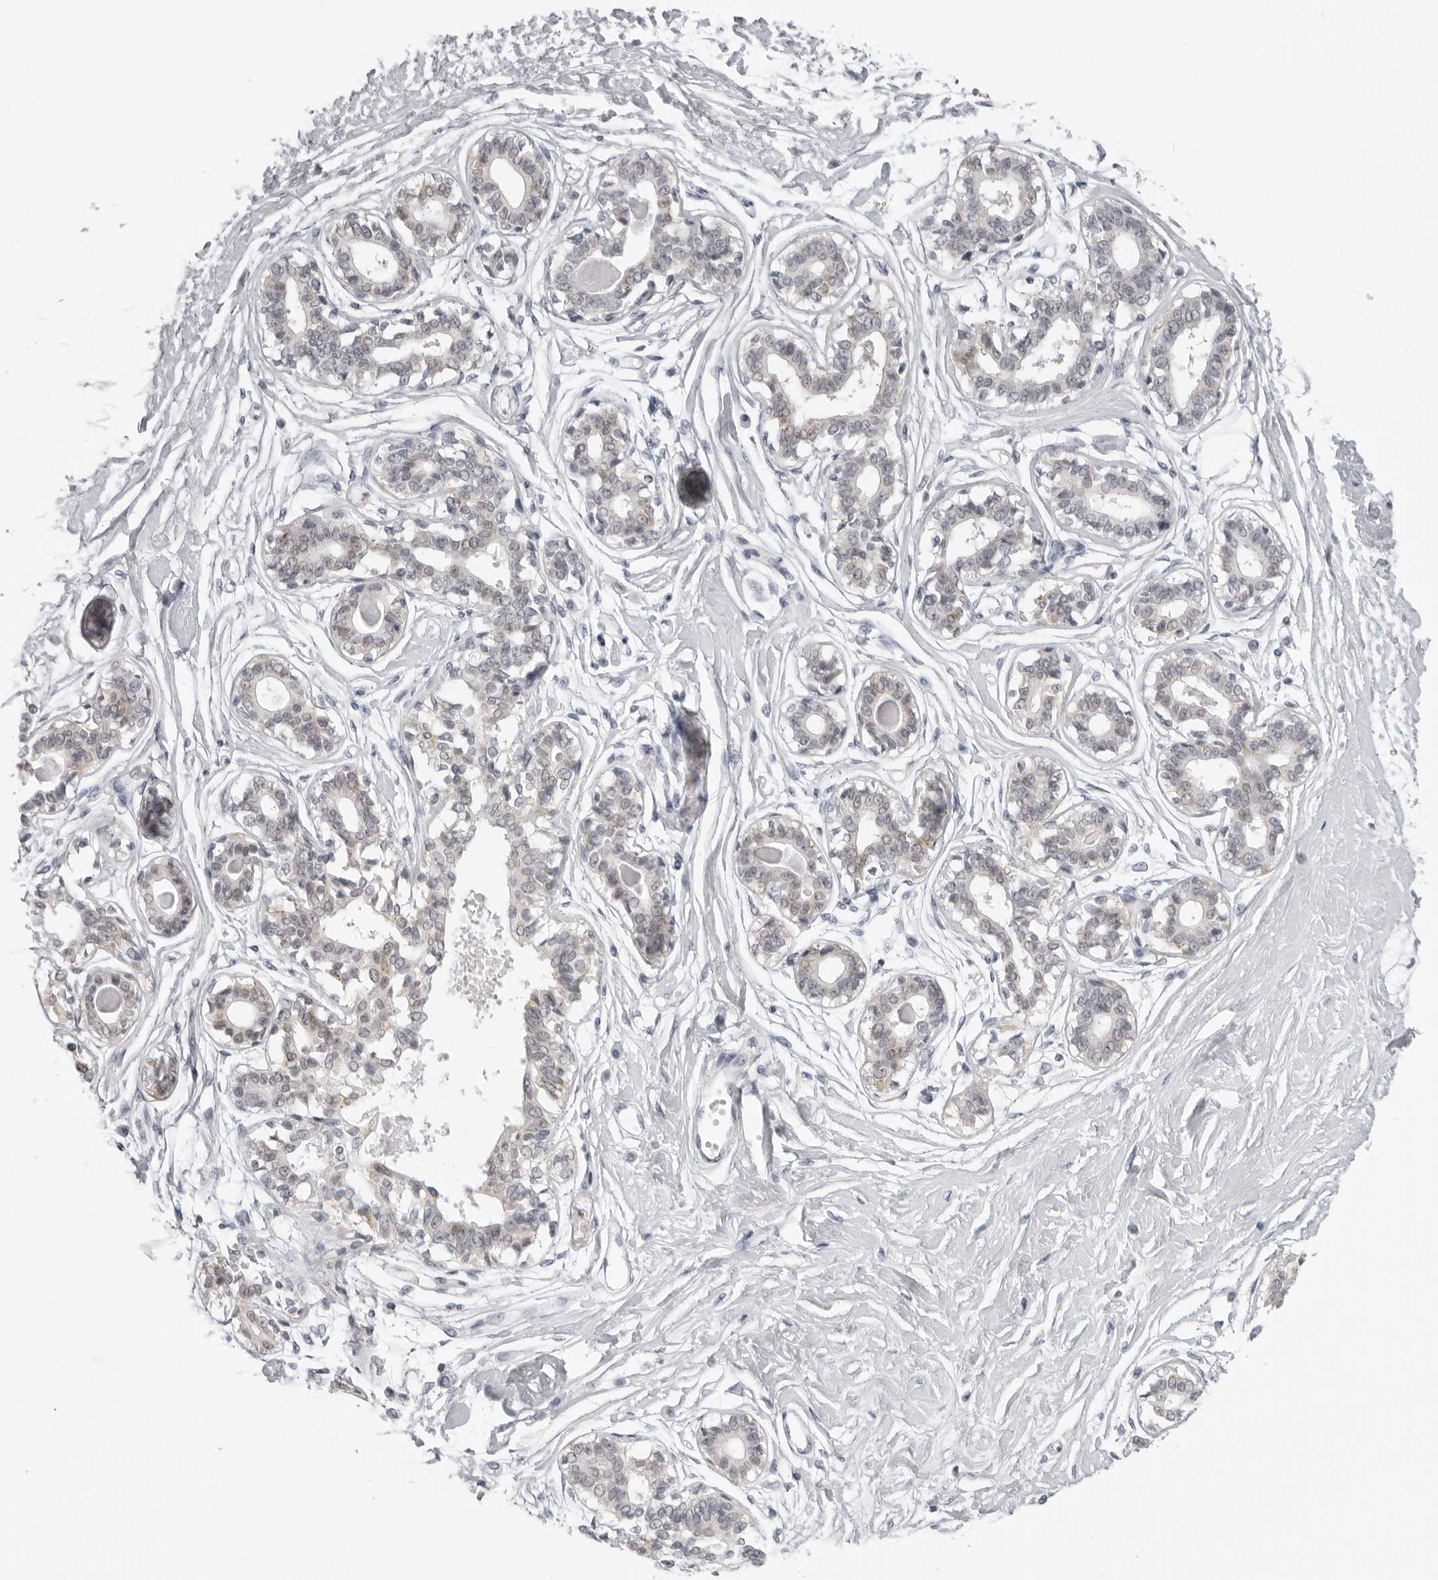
{"staining": {"intensity": "negative", "quantity": "none", "location": "none"}, "tissue": "breast", "cell_type": "Adipocytes", "image_type": "normal", "snomed": [{"axis": "morphology", "description": "Normal tissue, NOS"}, {"axis": "topography", "description": "Breast"}], "caption": "Immunohistochemistry image of unremarkable breast: breast stained with DAB displays no significant protein staining in adipocytes.", "gene": "DNALI1", "patient": {"sex": "female", "age": 45}}